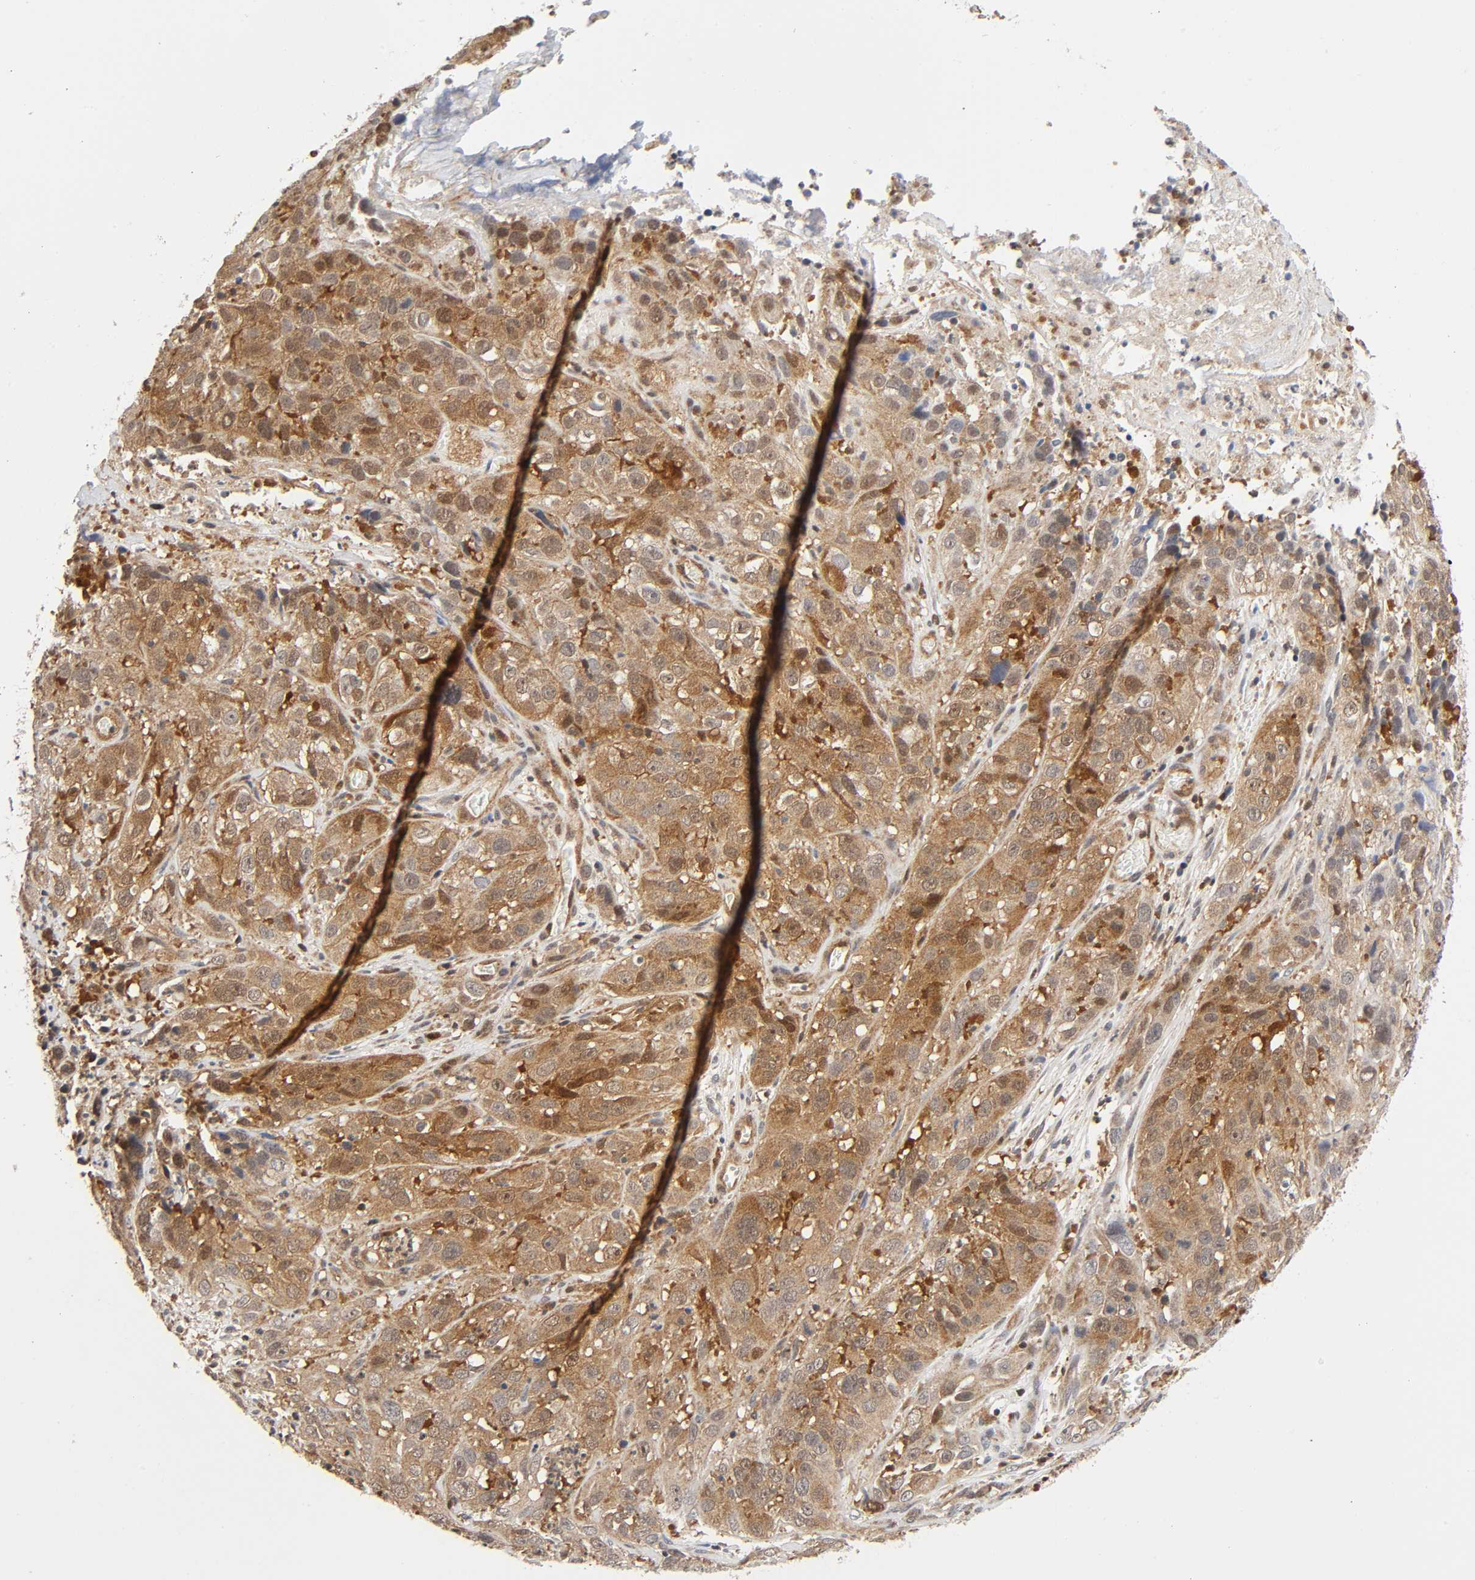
{"staining": {"intensity": "moderate", "quantity": ">75%", "location": "cytoplasmic/membranous,nuclear"}, "tissue": "cervical cancer", "cell_type": "Tumor cells", "image_type": "cancer", "snomed": [{"axis": "morphology", "description": "Squamous cell carcinoma, NOS"}, {"axis": "topography", "description": "Cervix"}], "caption": "The immunohistochemical stain shows moderate cytoplasmic/membranous and nuclear expression in tumor cells of cervical cancer (squamous cell carcinoma) tissue. The protein is shown in brown color, while the nuclei are stained blue.", "gene": "CASP9", "patient": {"sex": "female", "age": 32}}